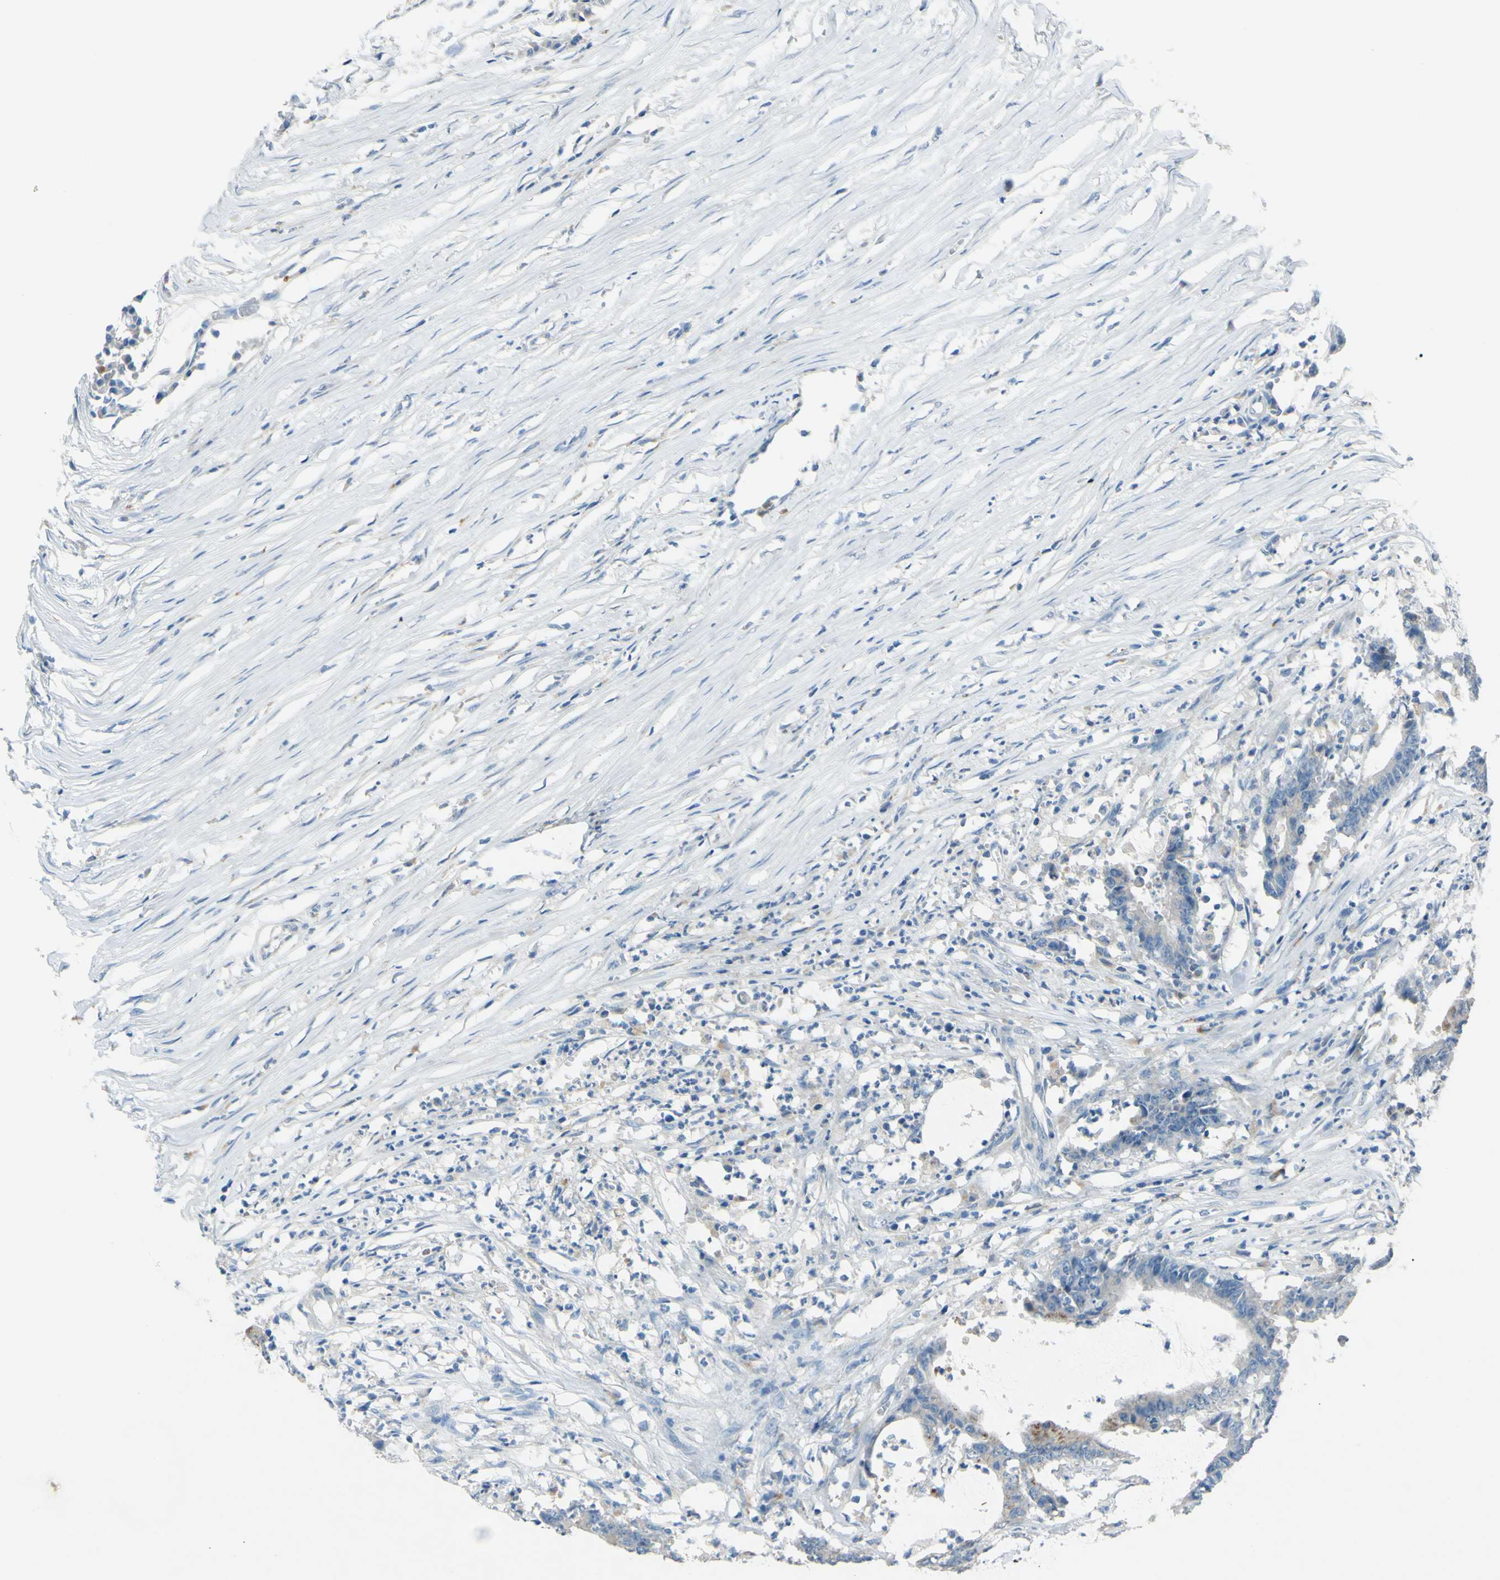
{"staining": {"intensity": "weak", "quantity": "<25%", "location": "cytoplasmic/membranous"}, "tissue": "colorectal cancer", "cell_type": "Tumor cells", "image_type": "cancer", "snomed": [{"axis": "morphology", "description": "Adenocarcinoma, NOS"}, {"axis": "topography", "description": "Rectum"}], "caption": "This image is of colorectal cancer (adenocarcinoma) stained with immunohistochemistry (IHC) to label a protein in brown with the nuclei are counter-stained blue. There is no expression in tumor cells.", "gene": "CDH10", "patient": {"sex": "female", "age": 66}}